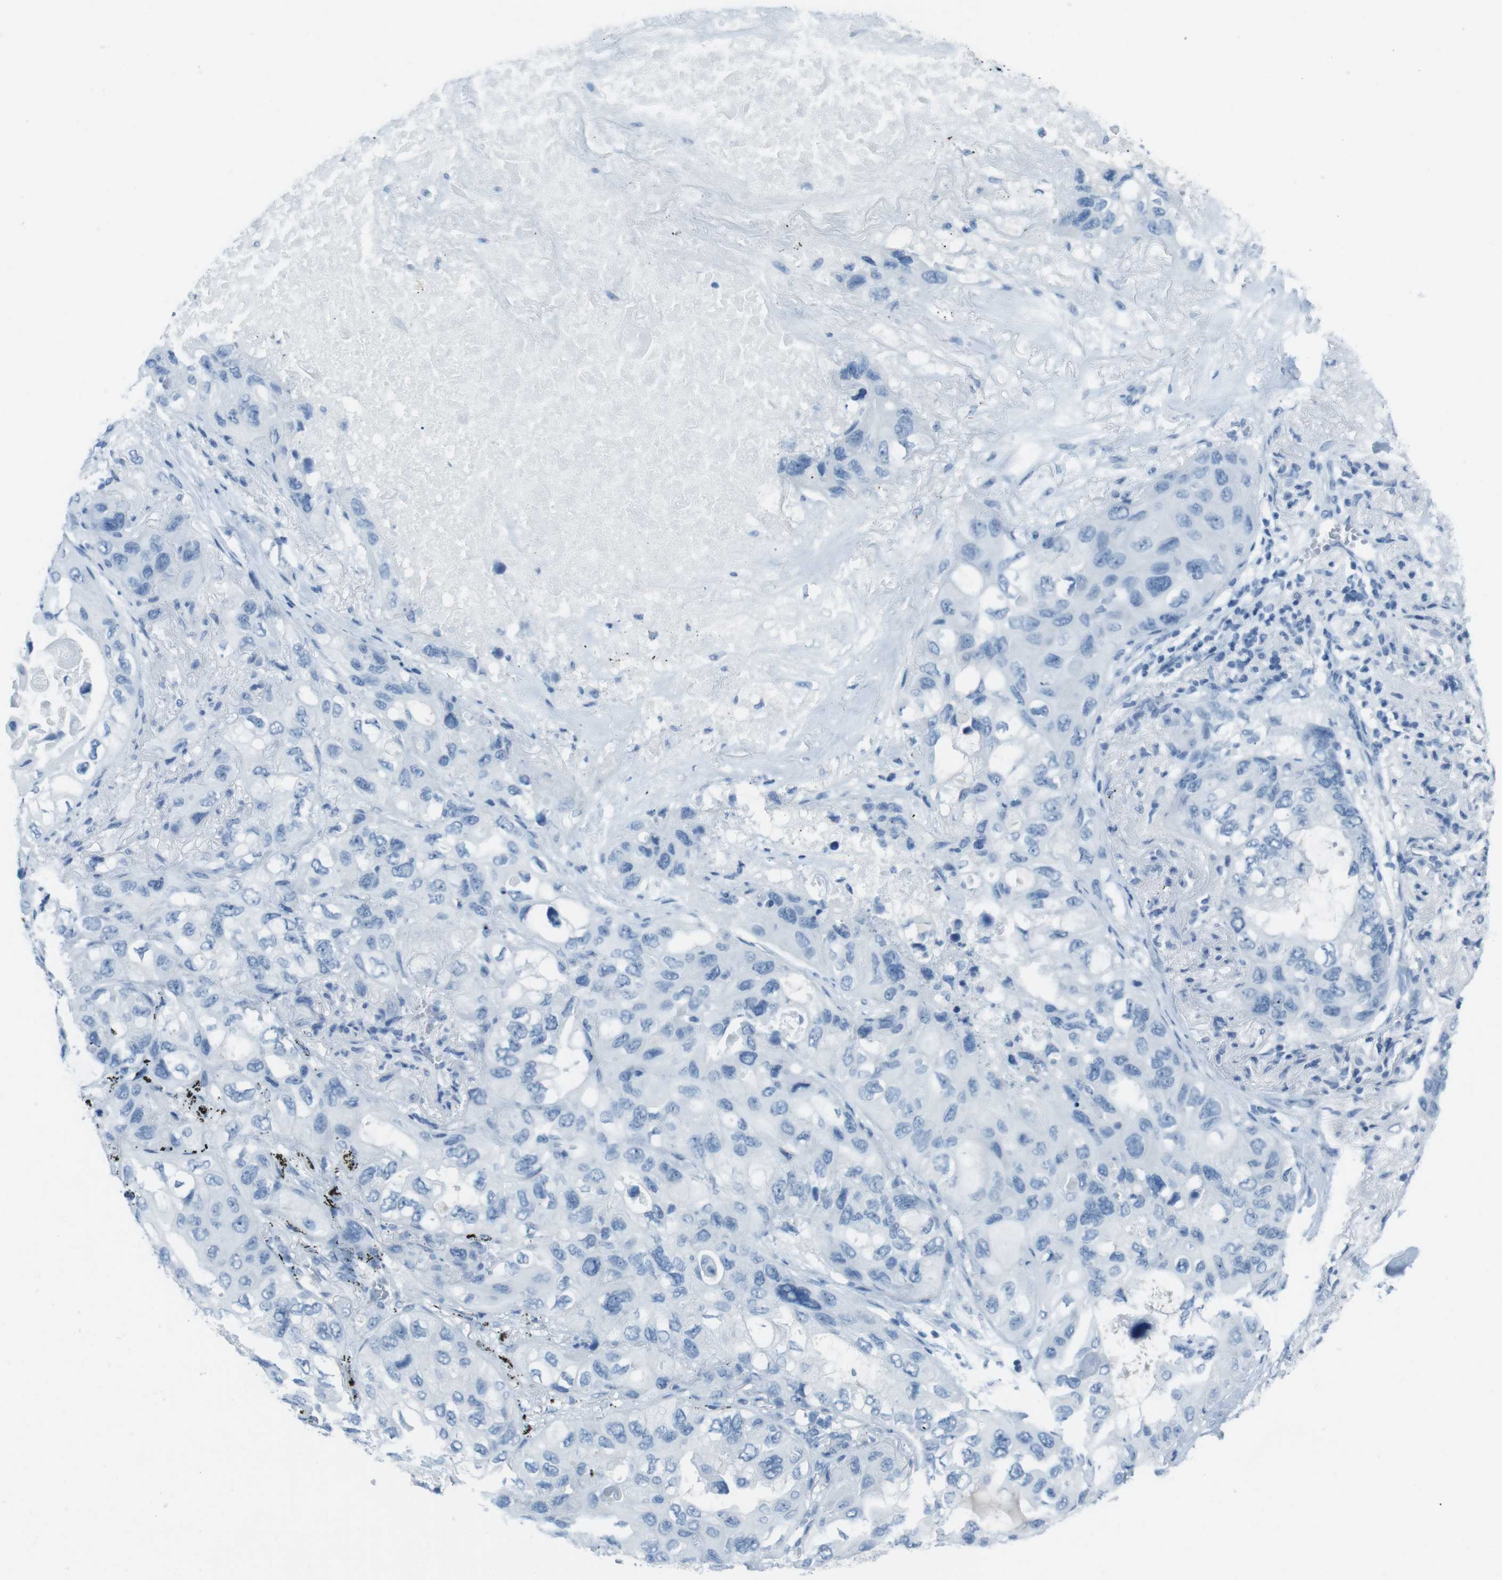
{"staining": {"intensity": "negative", "quantity": "none", "location": "none"}, "tissue": "lung cancer", "cell_type": "Tumor cells", "image_type": "cancer", "snomed": [{"axis": "morphology", "description": "Squamous cell carcinoma, NOS"}, {"axis": "topography", "description": "Lung"}], "caption": "Tumor cells are negative for protein expression in human lung cancer (squamous cell carcinoma).", "gene": "TMEM207", "patient": {"sex": "female", "age": 73}}